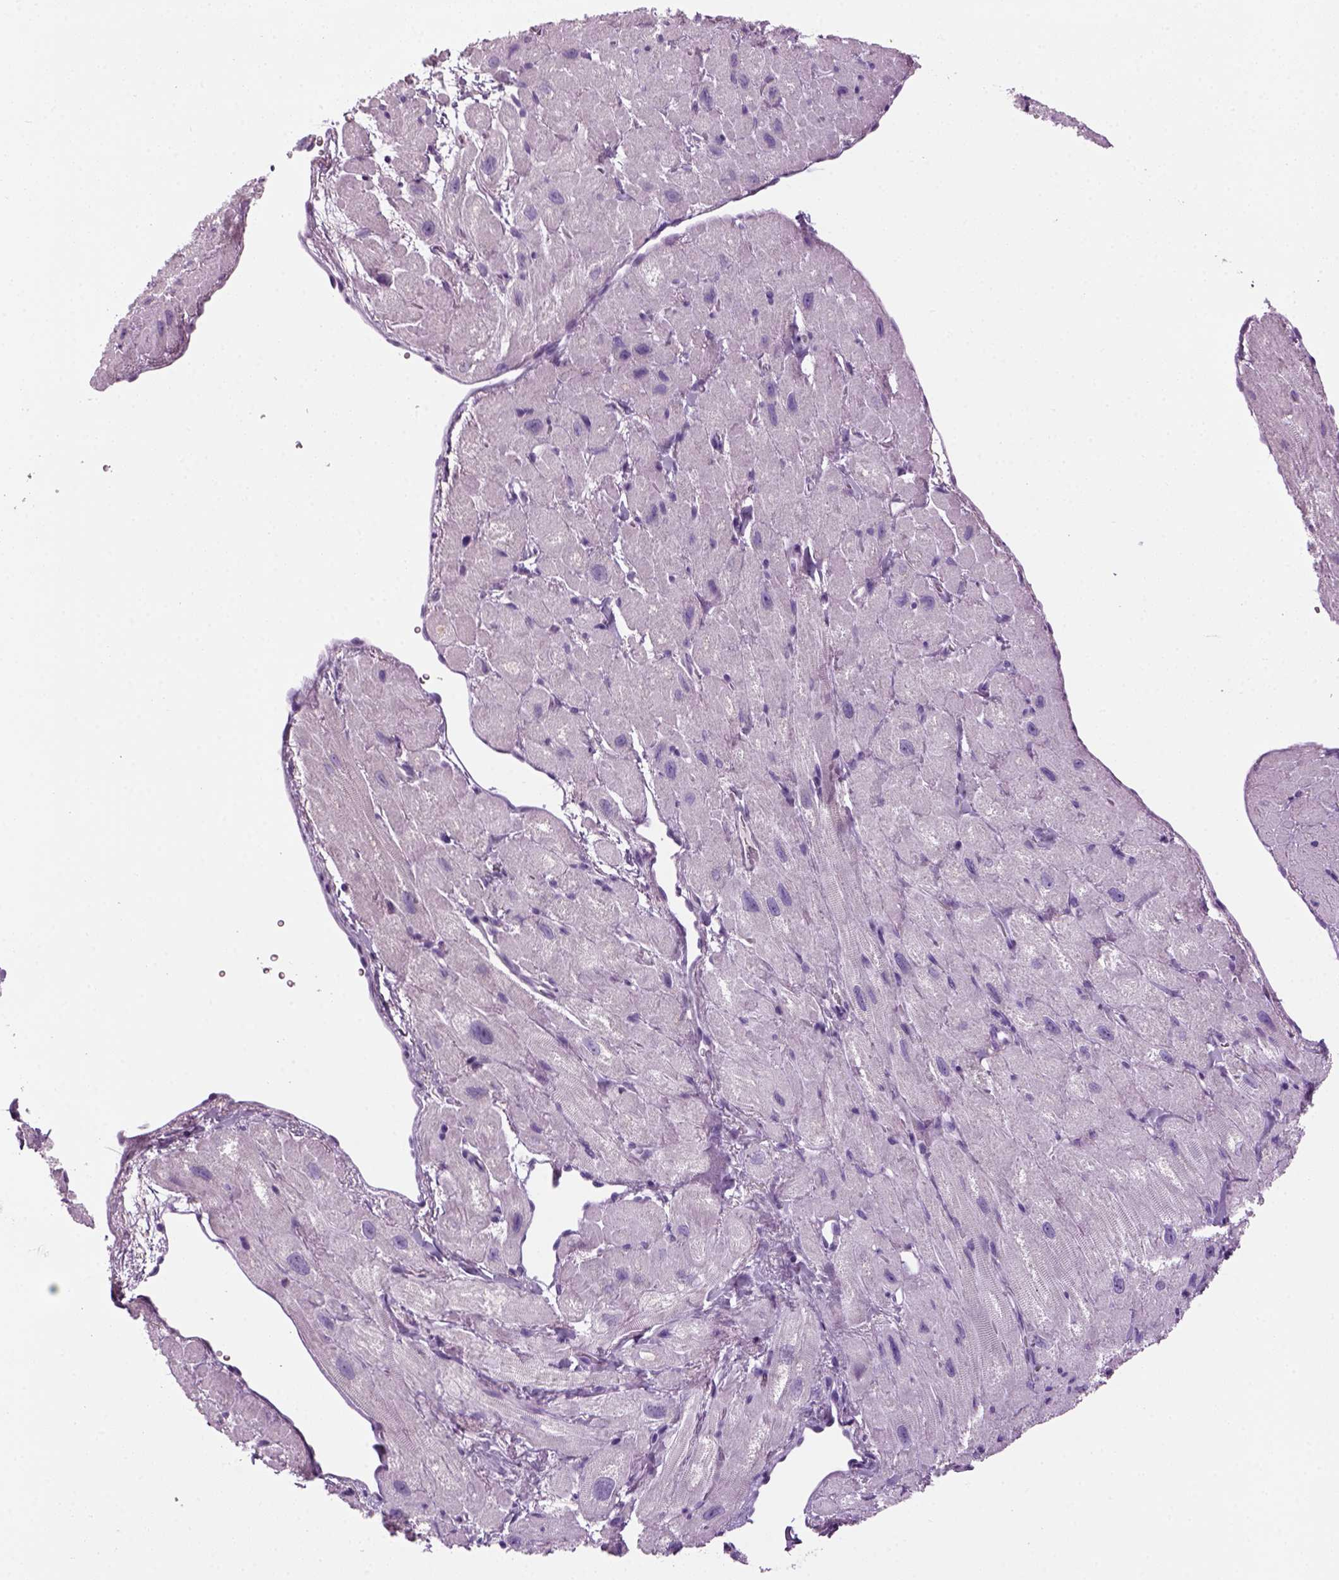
{"staining": {"intensity": "negative", "quantity": "none", "location": "none"}, "tissue": "heart muscle", "cell_type": "Cardiomyocytes", "image_type": "normal", "snomed": [{"axis": "morphology", "description": "Normal tissue, NOS"}, {"axis": "topography", "description": "Heart"}], "caption": "This is an IHC histopathology image of benign heart muscle. There is no expression in cardiomyocytes.", "gene": "MZB1", "patient": {"sex": "female", "age": 62}}